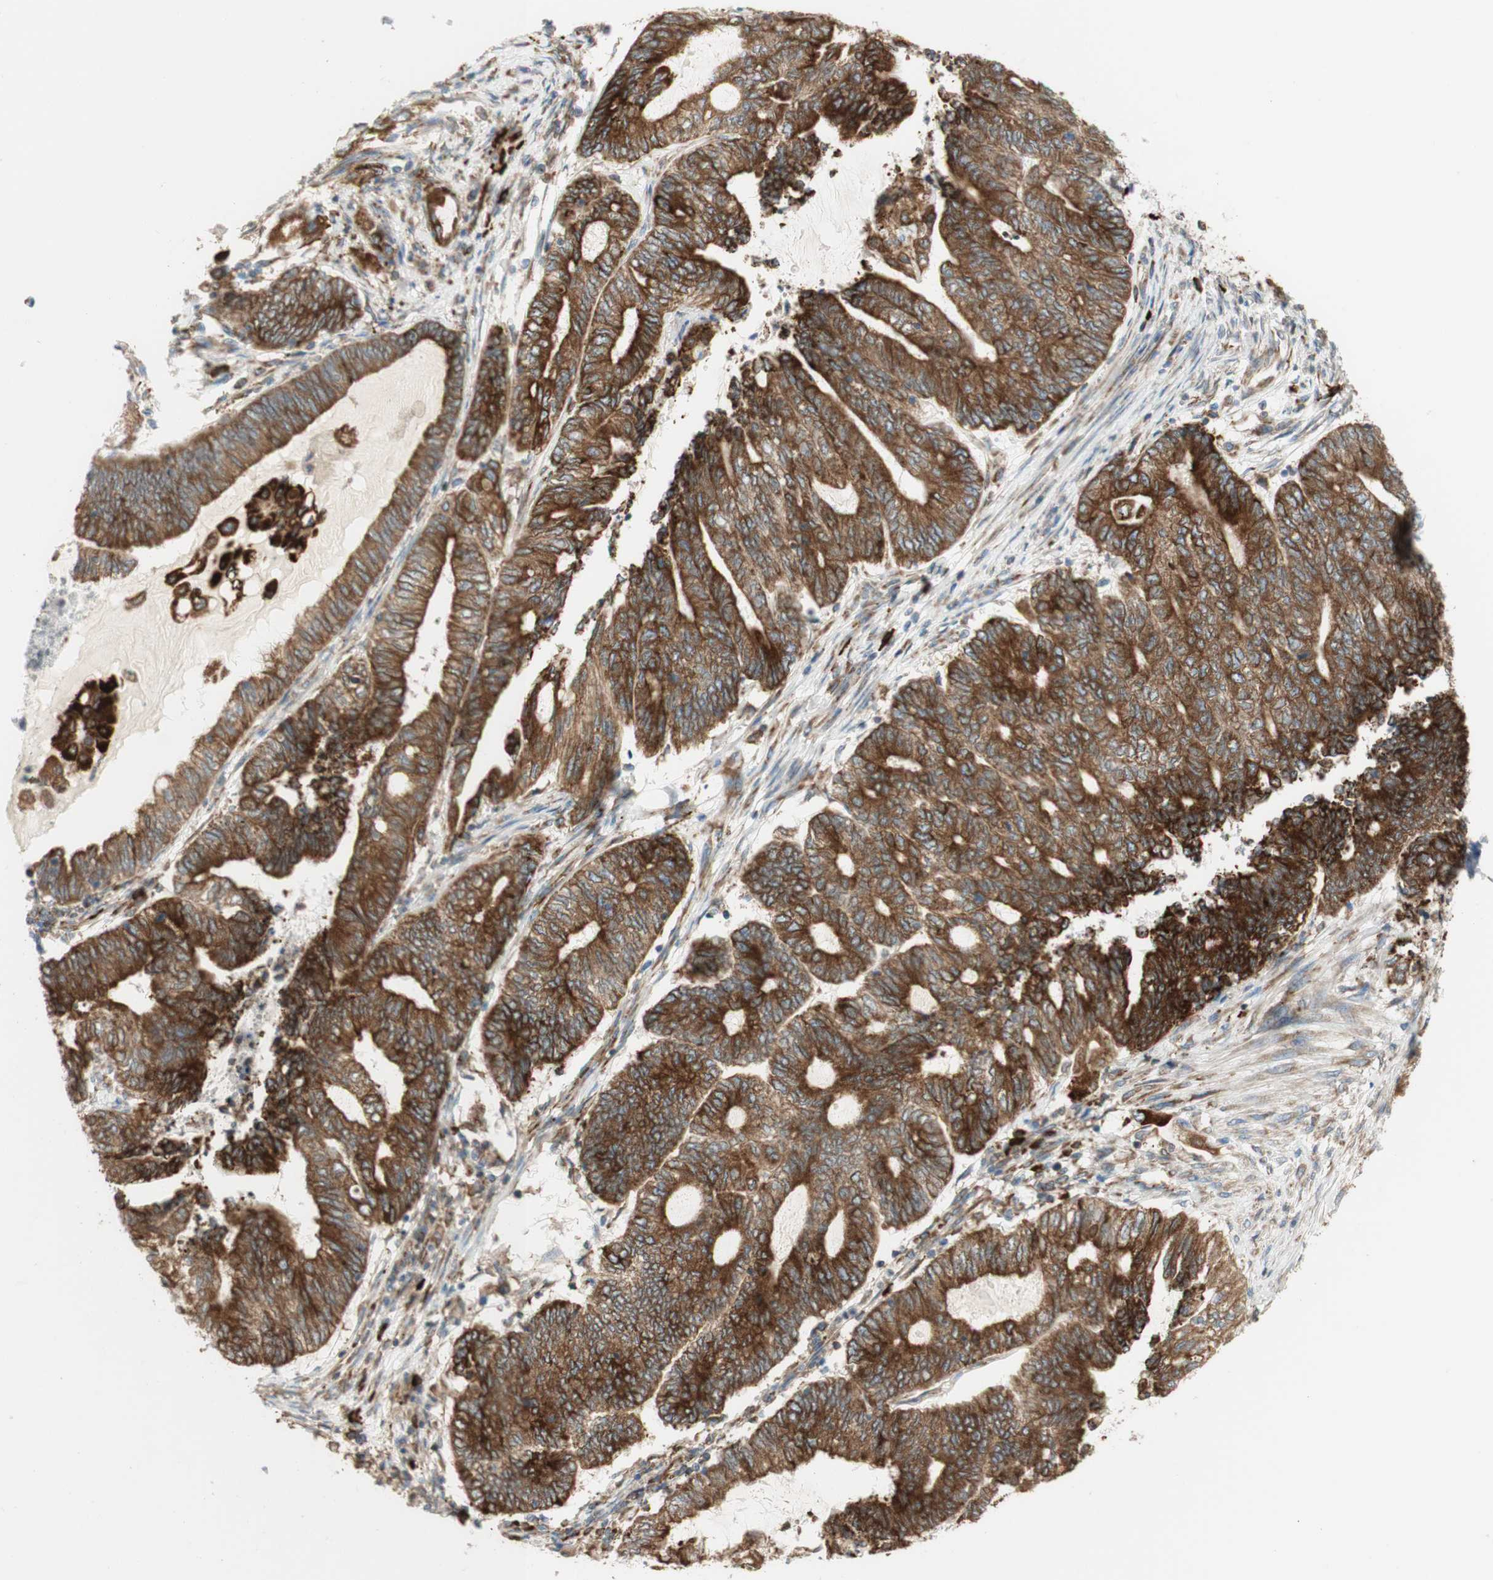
{"staining": {"intensity": "strong", "quantity": ">75%", "location": "cytoplasmic/membranous"}, "tissue": "endometrial cancer", "cell_type": "Tumor cells", "image_type": "cancer", "snomed": [{"axis": "morphology", "description": "Adenocarcinoma, NOS"}, {"axis": "topography", "description": "Uterus"}, {"axis": "topography", "description": "Endometrium"}], "caption": "Immunohistochemistry image of human adenocarcinoma (endometrial) stained for a protein (brown), which displays high levels of strong cytoplasmic/membranous staining in approximately >75% of tumor cells.", "gene": "MANF", "patient": {"sex": "female", "age": 70}}